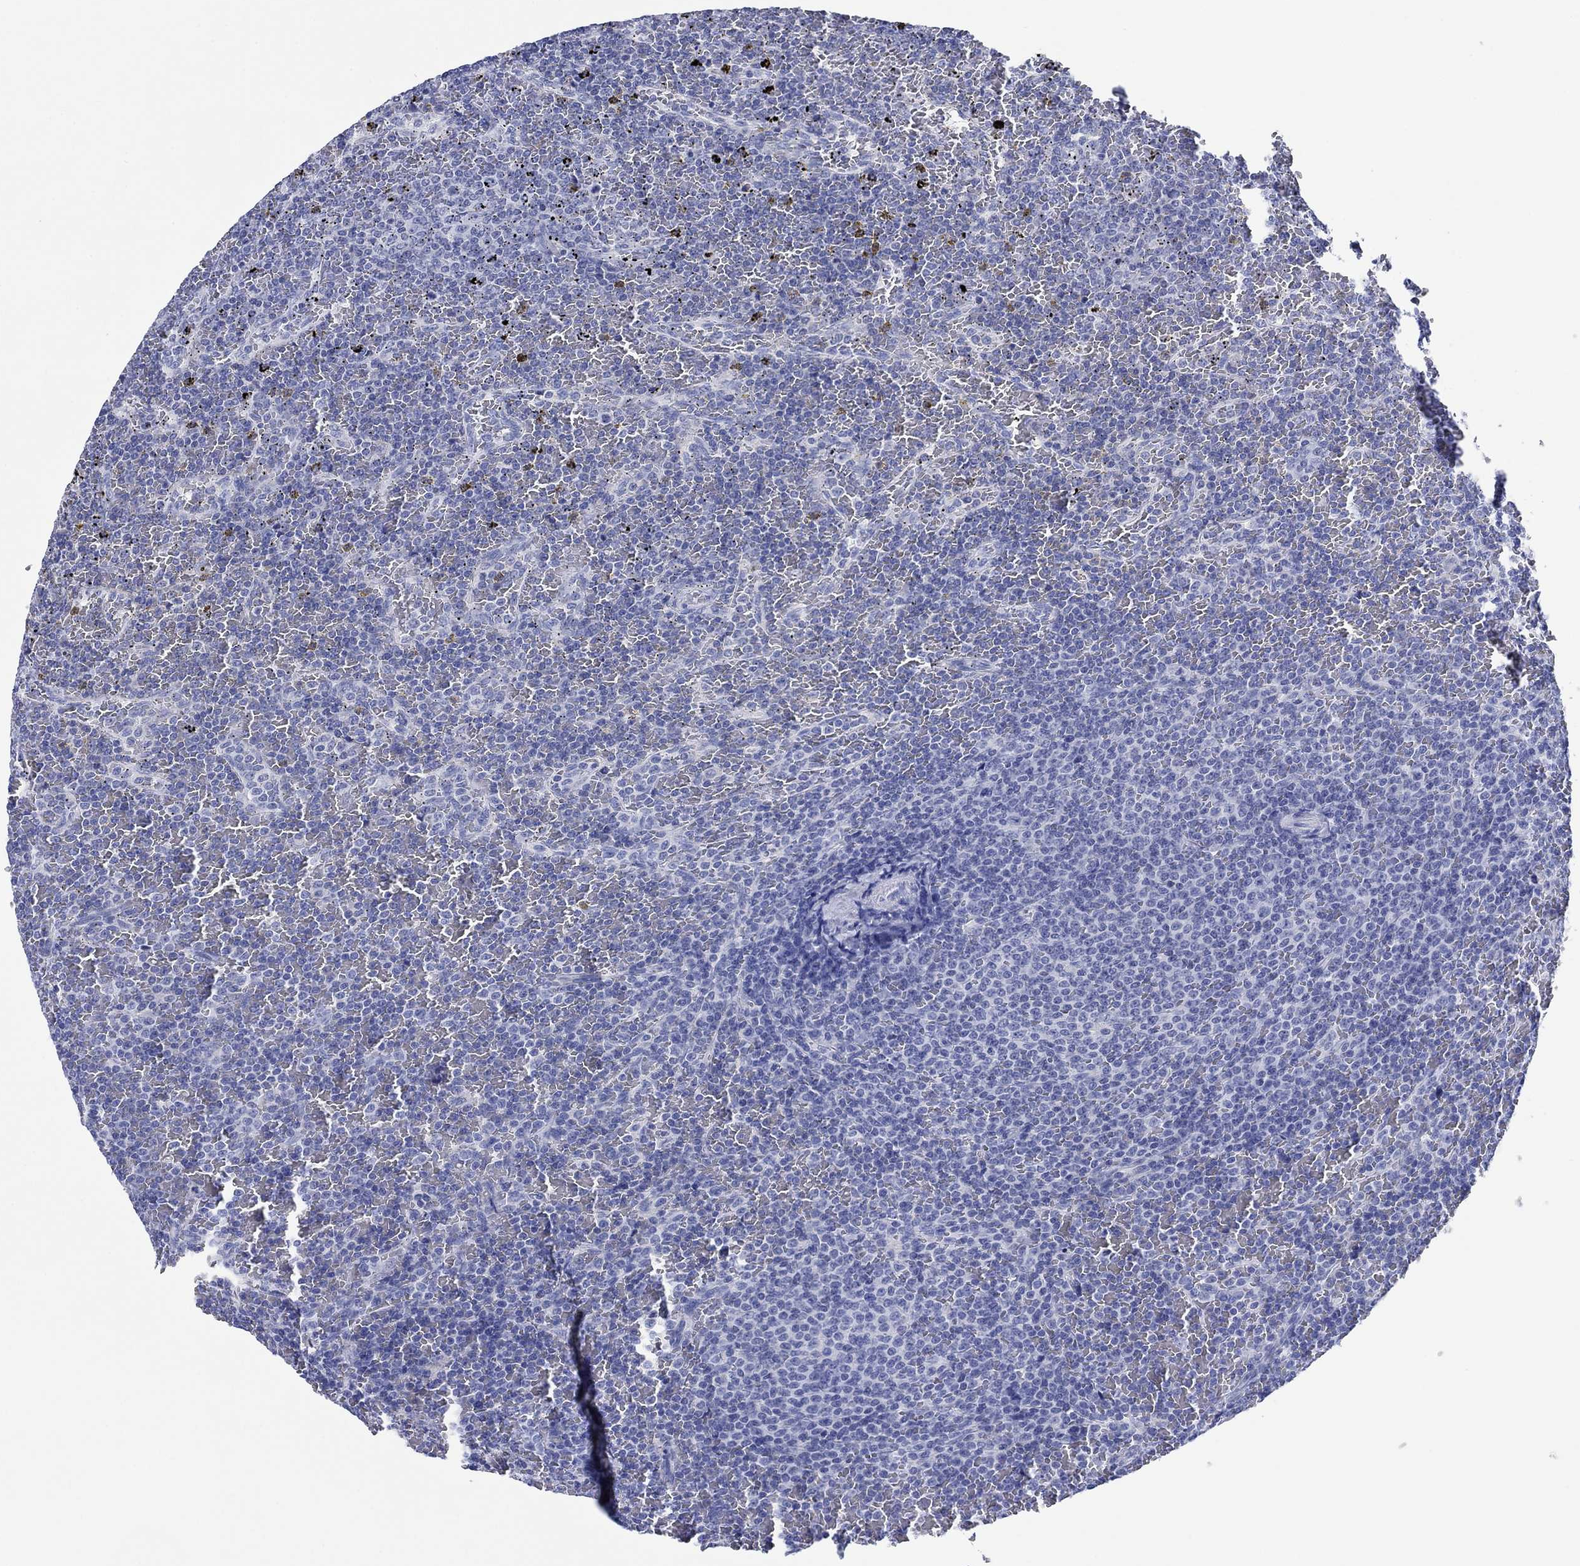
{"staining": {"intensity": "negative", "quantity": "none", "location": "none"}, "tissue": "lymphoma", "cell_type": "Tumor cells", "image_type": "cancer", "snomed": [{"axis": "morphology", "description": "Malignant lymphoma, non-Hodgkin's type, Low grade"}, {"axis": "topography", "description": "Spleen"}], "caption": "Immunohistochemistry (IHC) photomicrograph of neoplastic tissue: human malignant lymphoma, non-Hodgkin's type (low-grade) stained with DAB reveals no significant protein staining in tumor cells.", "gene": "HCRT", "patient": {"sex": "female", "age": 77}}